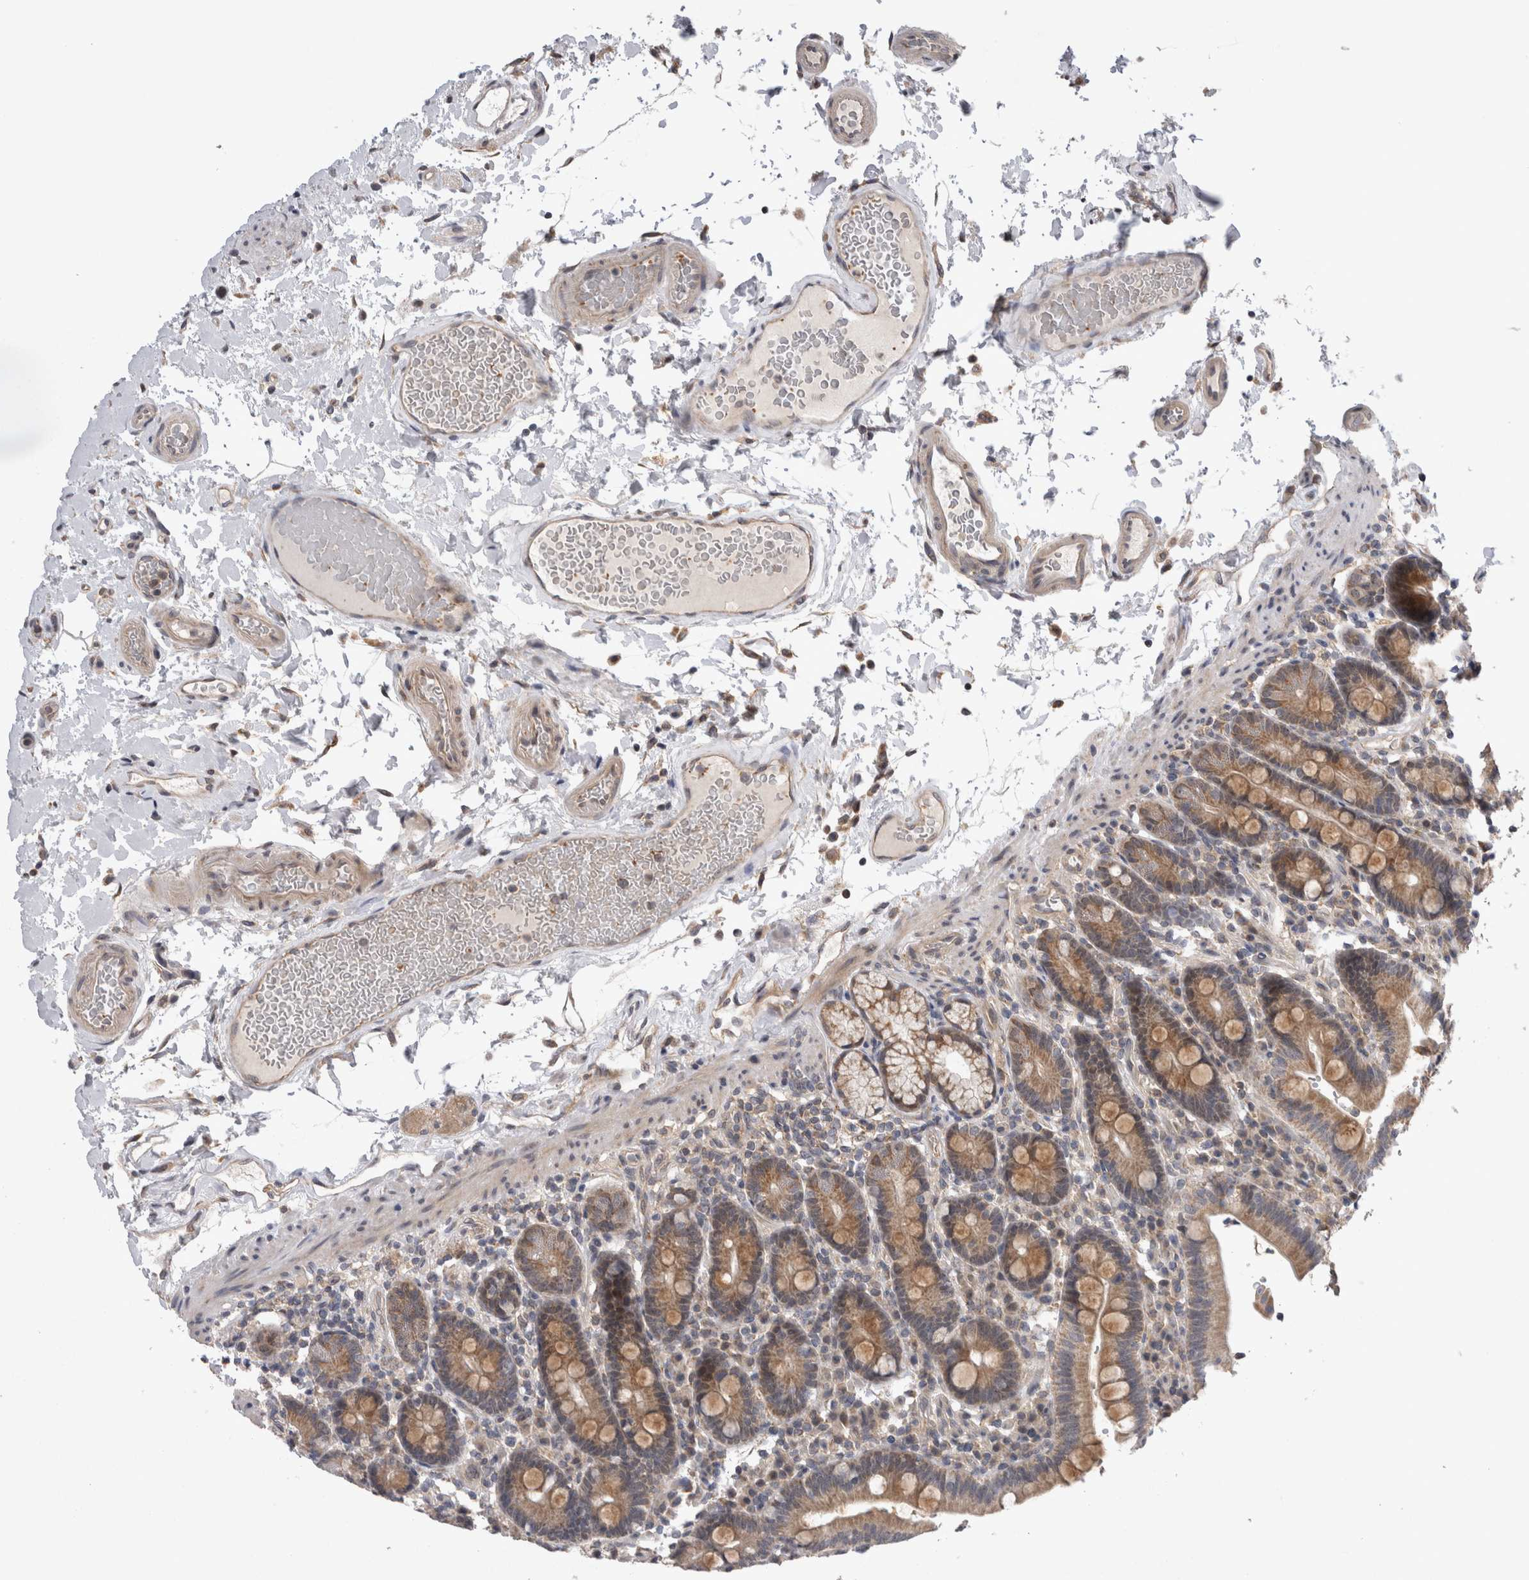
{"staining": {"intensity": "moderate", "quantity": ">75%", "location": "cytoplasmic/membranous"}, "tissue": "duodenum", "cell_type": "Glandular cells", "image_type": "normal", "snomed": [{"axis": "morphology", "description": "Normal tissue, NOS"}, {"axis": "topography", "description": "Small intestine, NOS"}], "caption": "A brown stain labels moderate cytoplasmic/membranous positivity of a protein in glandular cells of normal human duodenum. (DAB IHC with brightfield microscopy, high magnification).", "gene": "ARHGAP29", "patient": {"sex": "female", "age": 71}}